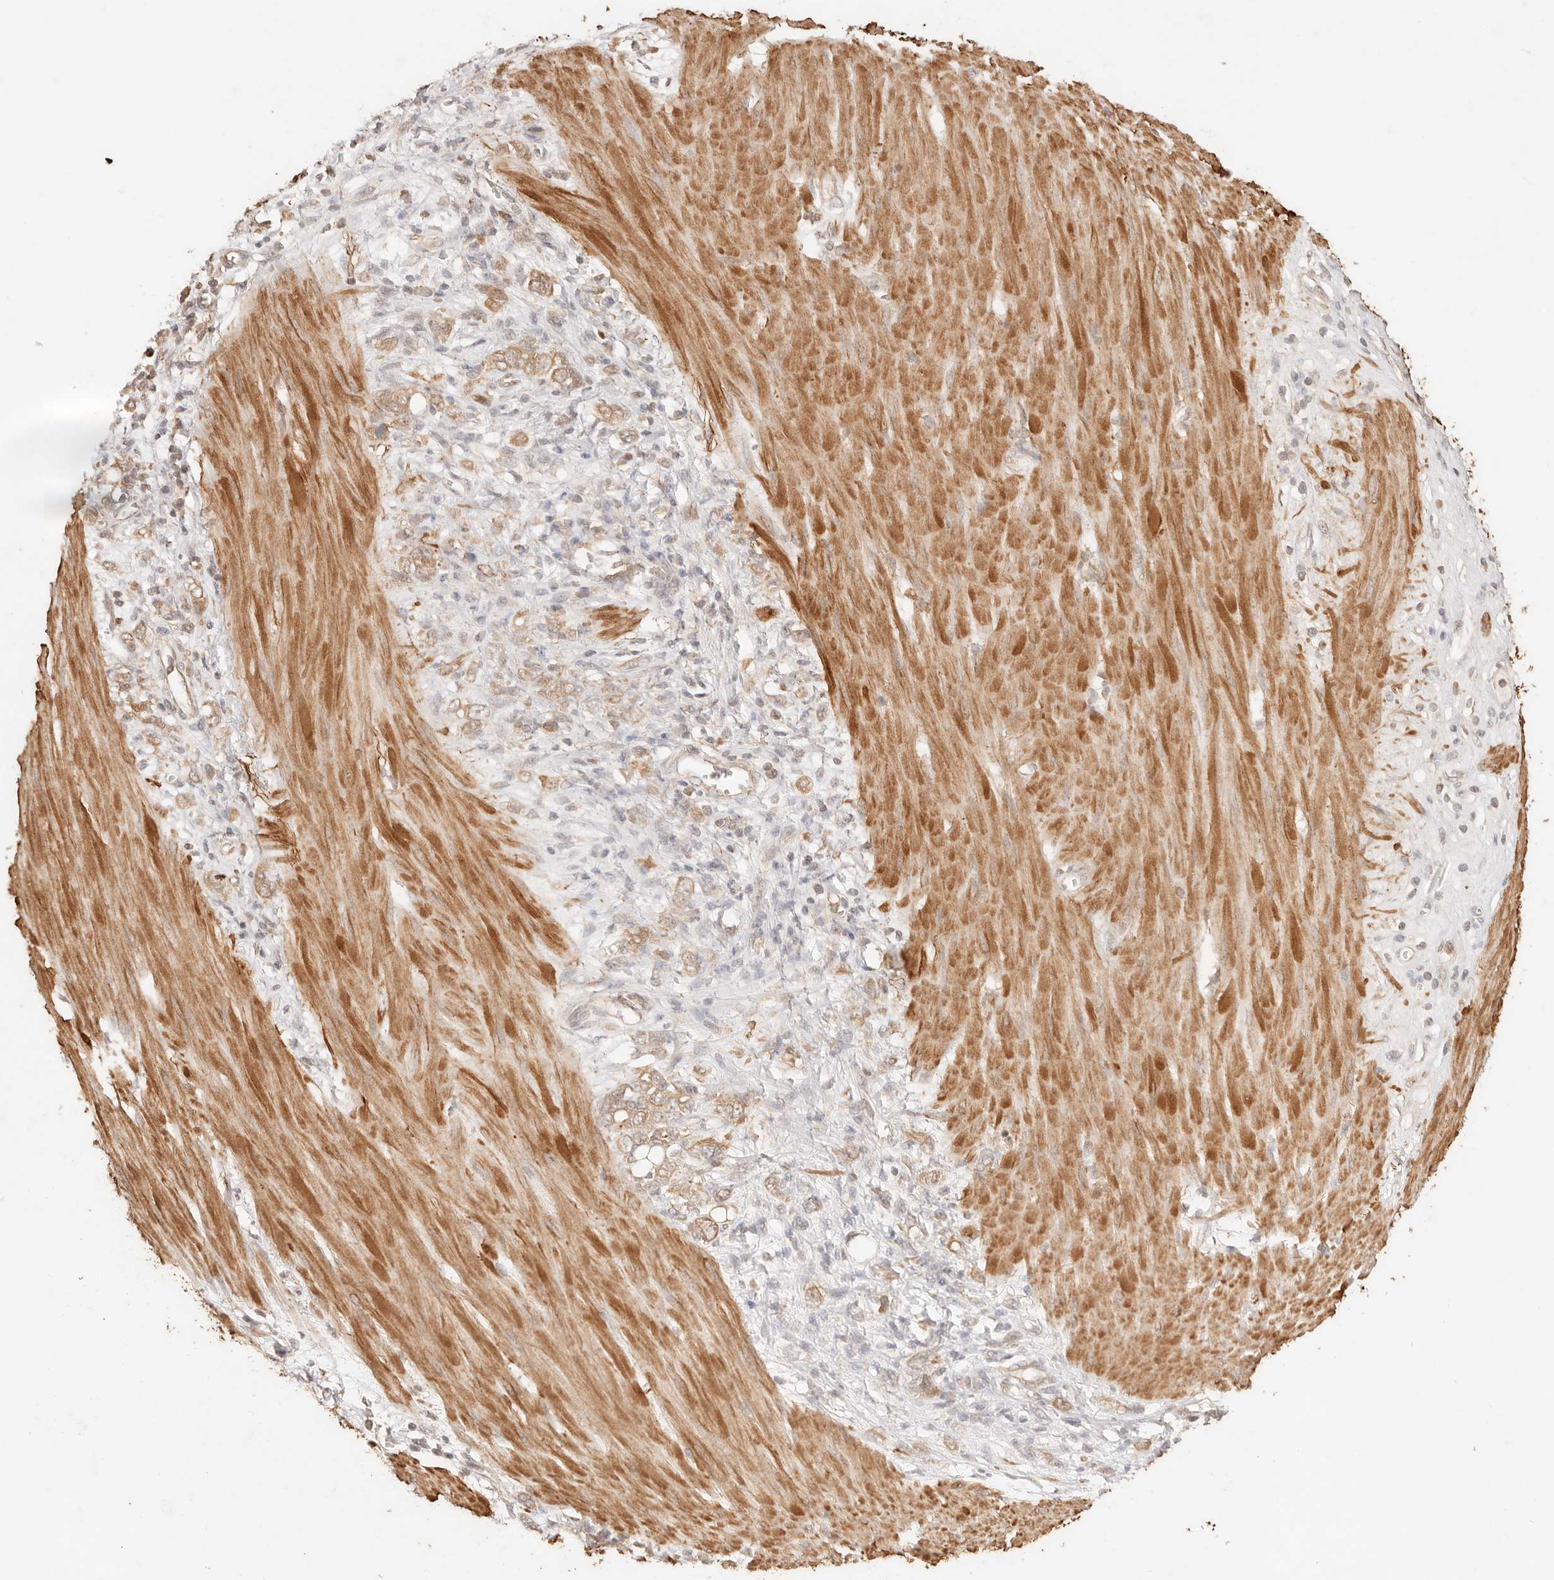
{"staining": {"intensity": "weak", "quantity": ">75%", "location": "cytoplasmic/membranous"}, "tissue": "stomach cancer", "cell_type": "Tumor cells", "image_type": "cancer", "snomed": [{"axis": "morphology", "description": "Adenocarcinoma, NOS"}, {"axis": "topography", "description": "Stomach"}], "caption": "A high-resolution histopathology image shows immunohistochemistry staining of stomach cancer, which exhibits weak cytoplasmic/membranous positivity in approximately >75% of tumor cells.", "gene": "TRIM11", "patient": {"sex": "female", "age": 76}}